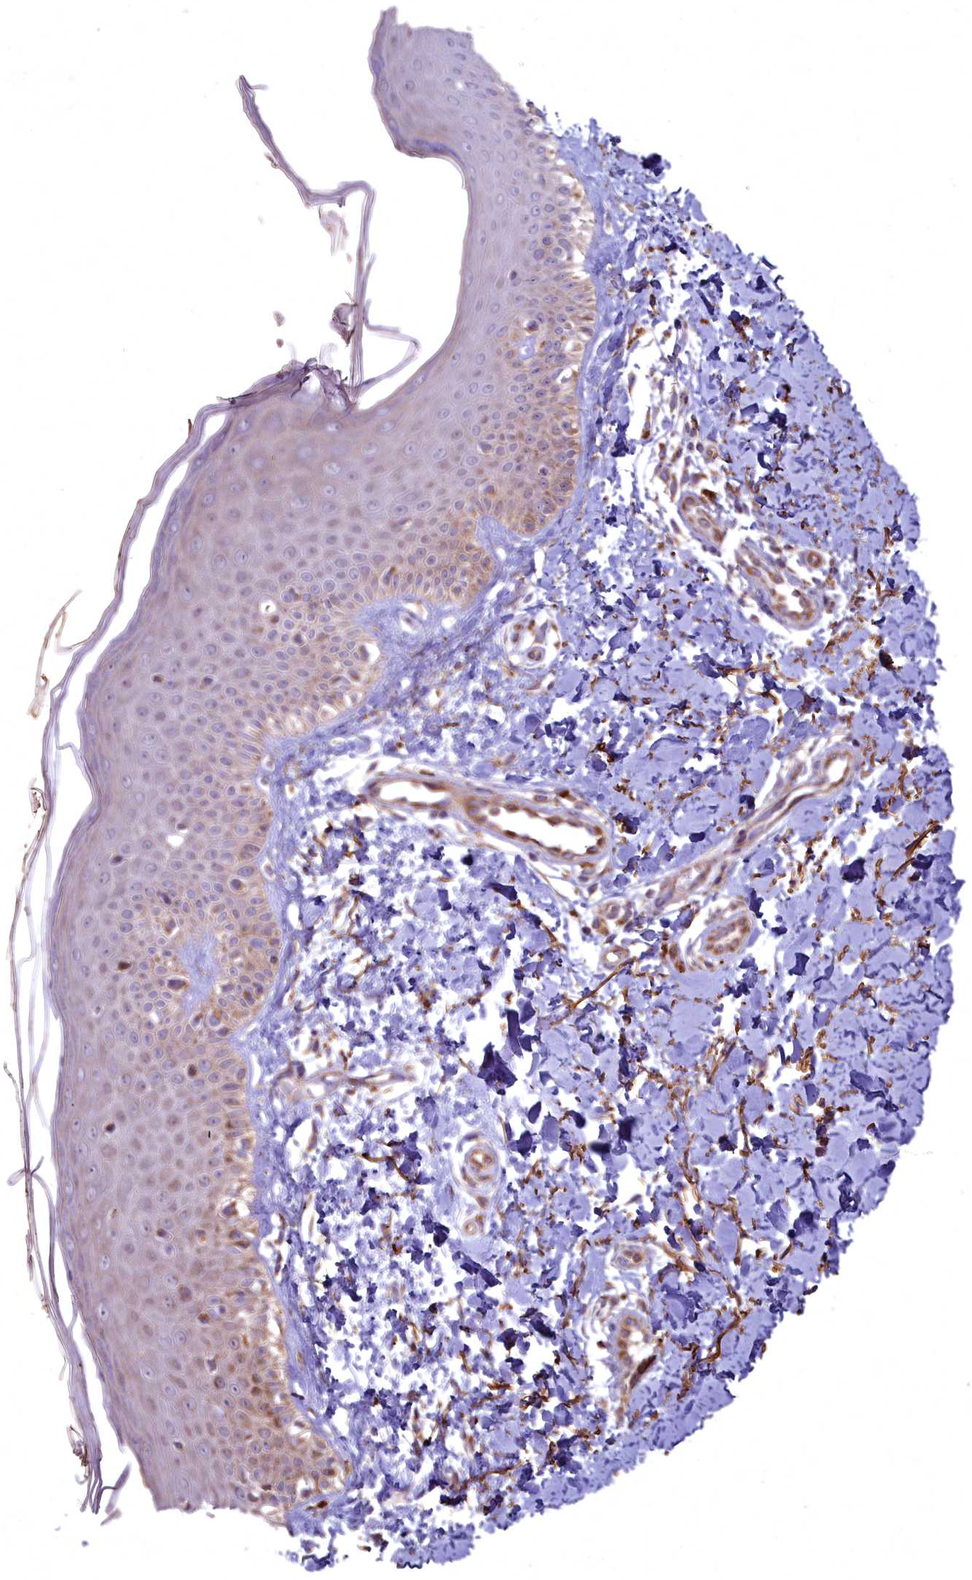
{"staining": {"intensity": "weak", "quantity": ">75%", "location": "cytoplasmic/membranous"}, "tissue": "skin", "cell_type": "Fibroblasts", "image_type": "normal", "snomed": [{"axis": "morphology", "description": "Normal tissue, NOS"}, {"axis": "topography", "description": "Skin"}], "caption": "Human skin stained with a brown dye exhibits weak cytoplasmic/membranous positive staining in approximately >75% of fibroblasts.", "gene": "COX11", "patient": {"sex": "male", "age": 52}}